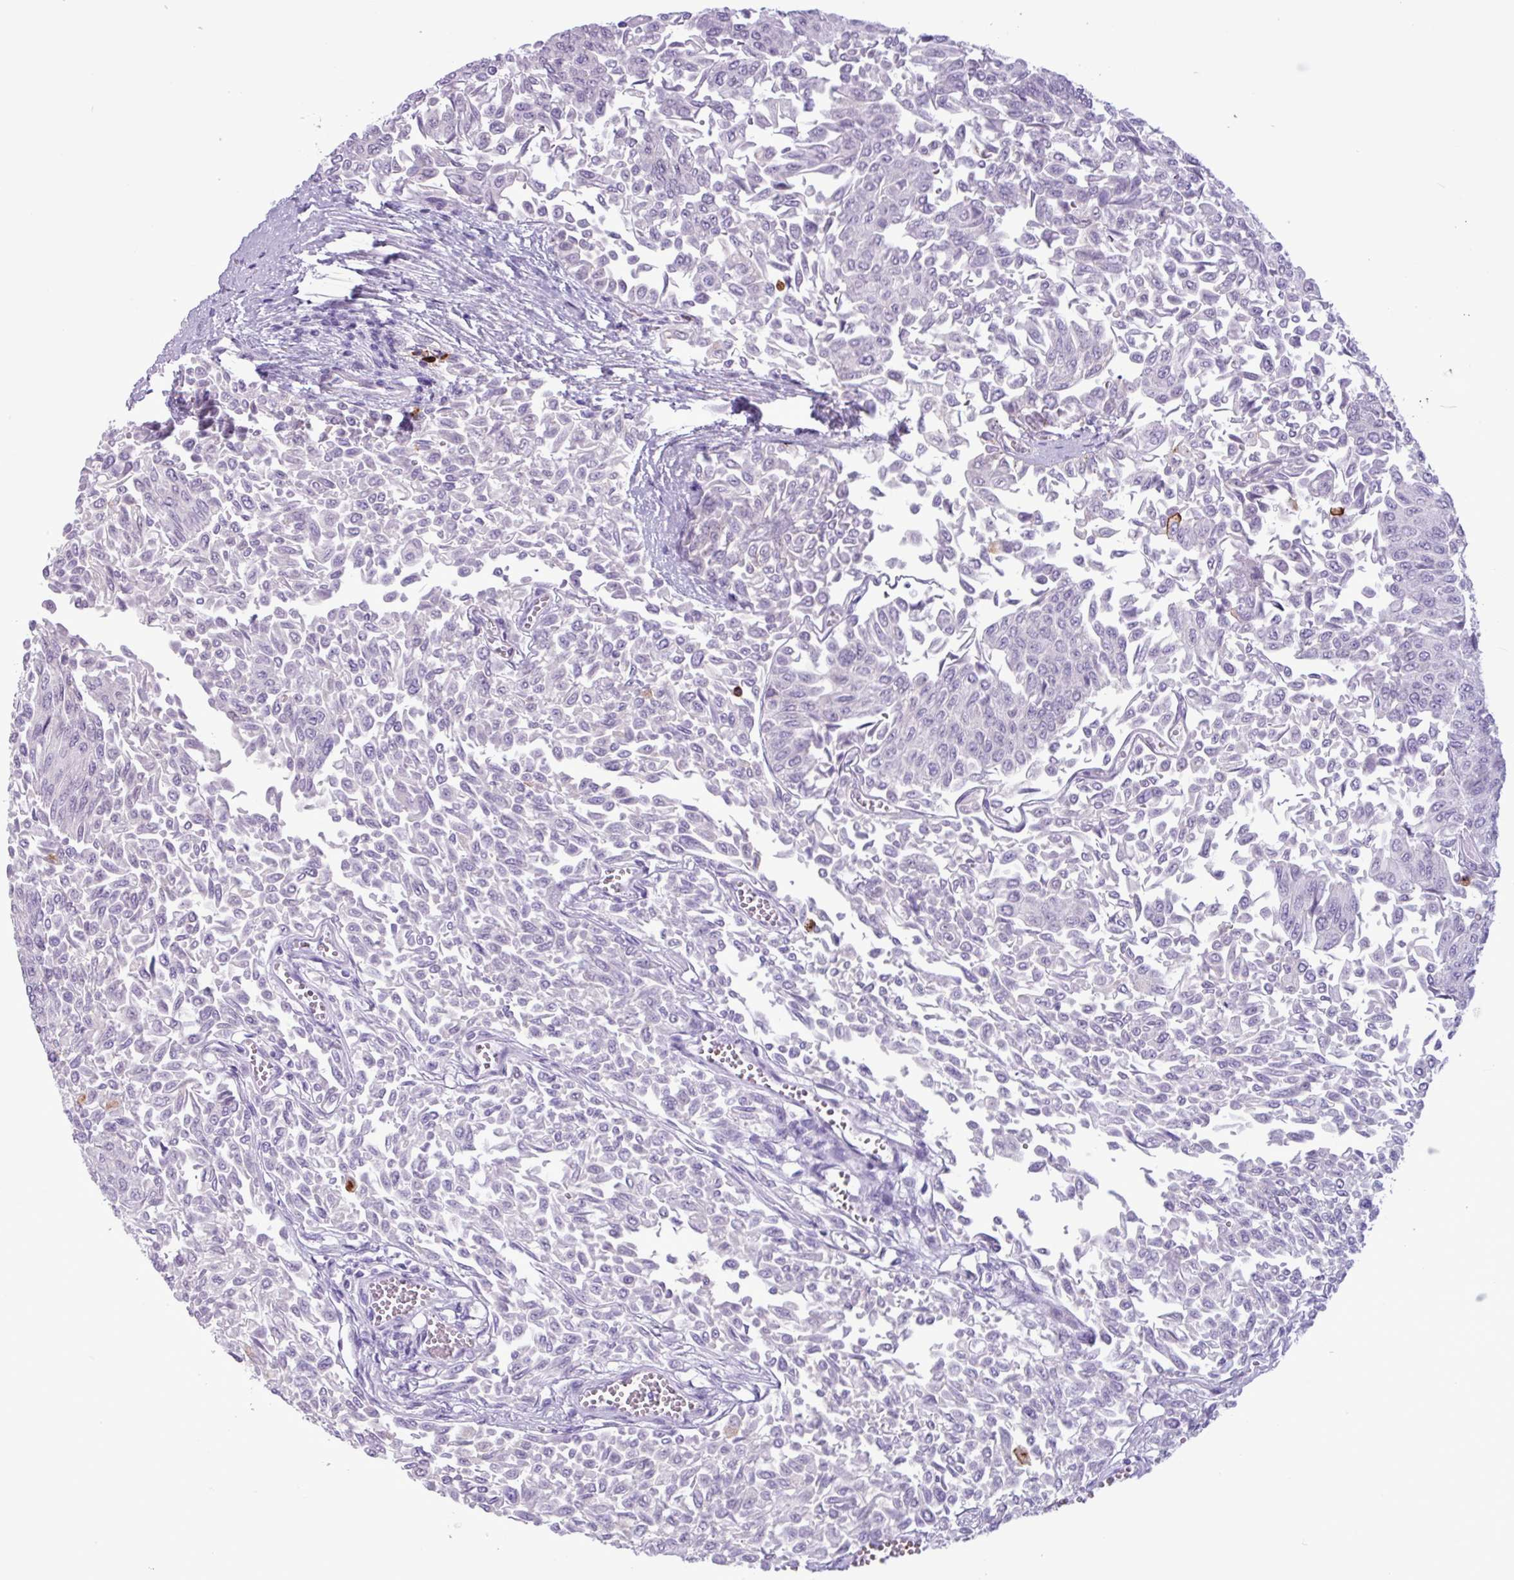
{"staining": {"intensity": "negative", "quantity": "none", "location": "none"}, "tissue": "urothelial cancer", "cell_type": "Tumor cells", "image_type": "cancer", "snomed": [{"axis": "morphology", "description": "Urothelial carcinoma, NOS"}, {"axis": "topography", "description": "Urinary bladder"}], "caption": "Immunohistochemistry (IHC) image of neoplastic tissue: transitional cell carcinoma stained with DAB exhibits no significant protein positivity in tumor cells.", "gene": "TMEM178A", "patient": {"sex": "male", "age": 59}}